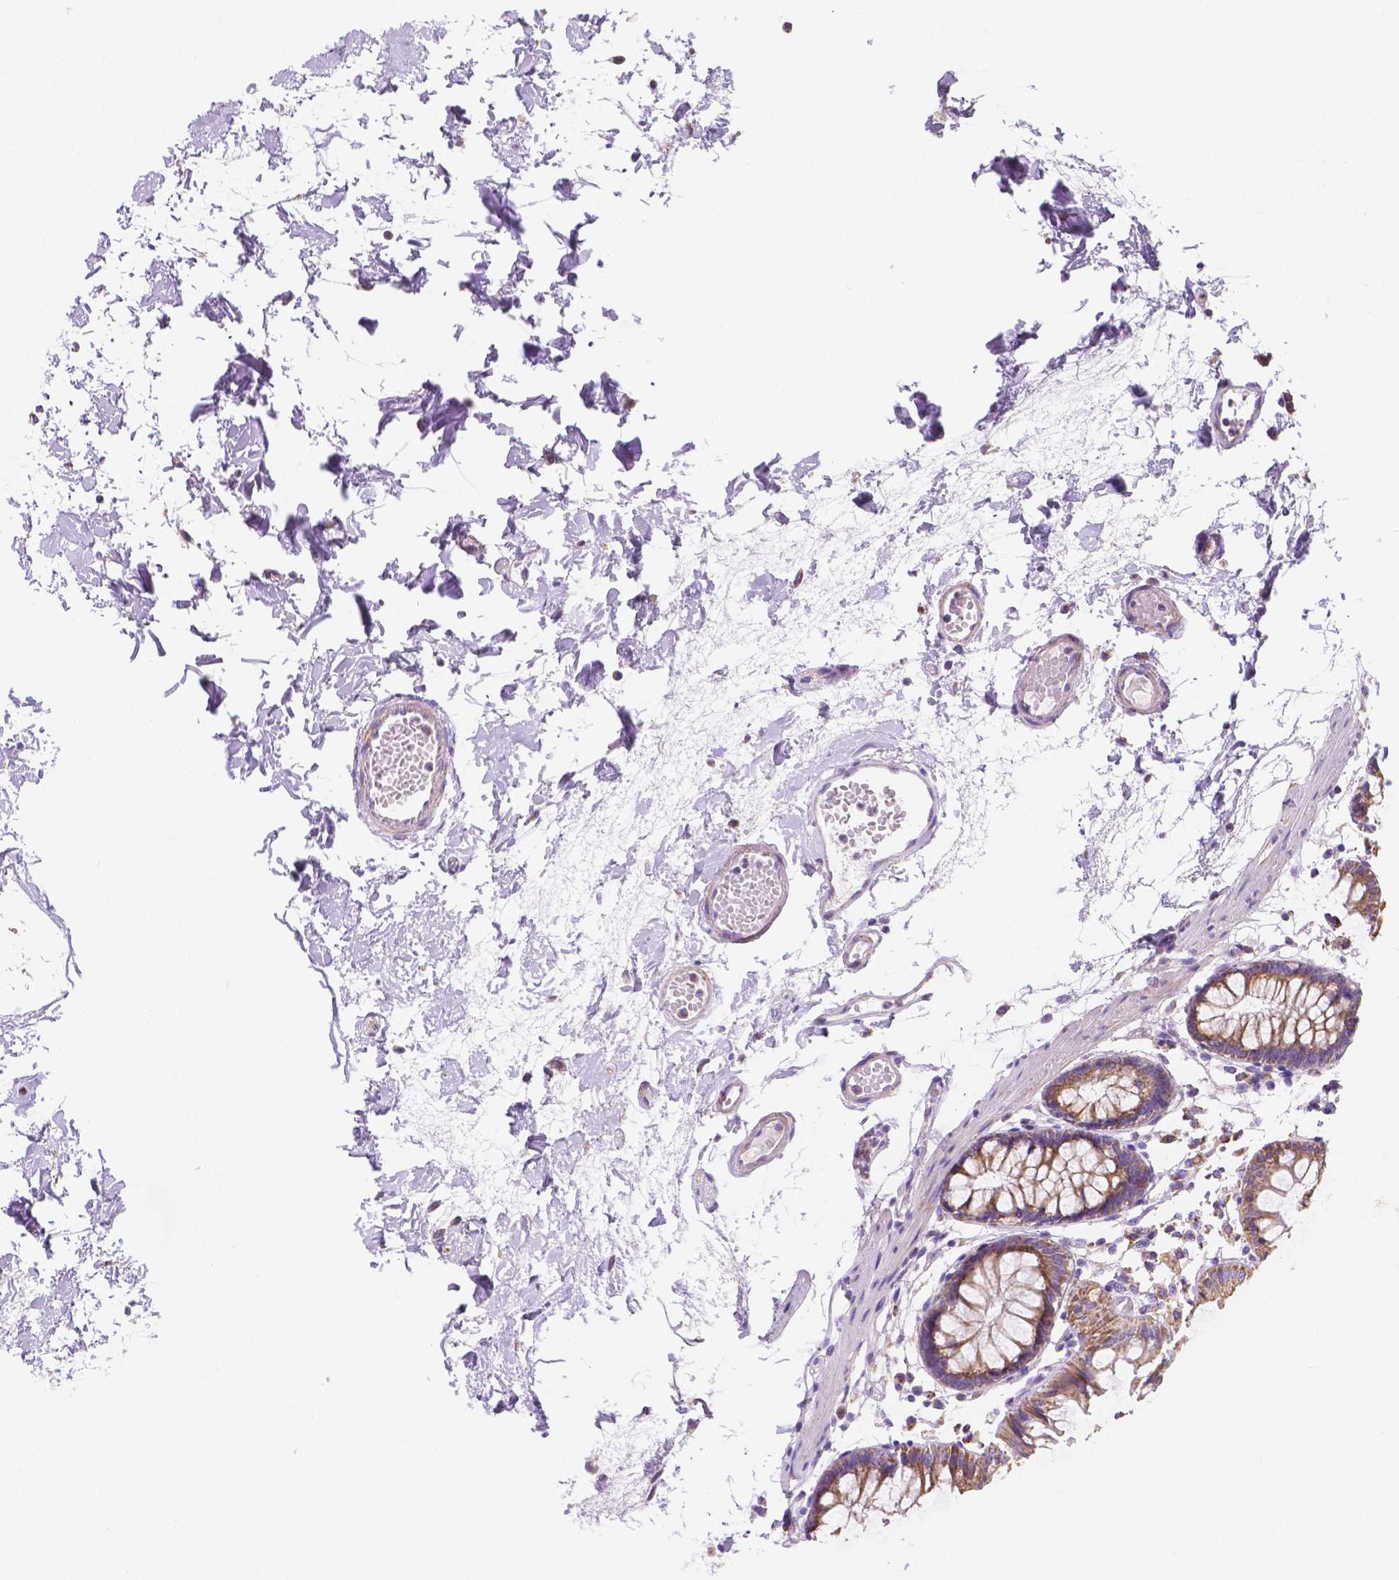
{"staining": {"intensity": "weak", "quantity": "25%-75%", "location": "cytoplasmic/membranous"}, "tissue": "colon", "cell_type": "Endothelial cells", "image_type": "normal", "snomed": [{"axis": "morphology", "description": "Normal tissue, NOS"}, {"axis": "topography", "description": "Colon"}], "caption": "Colon stained with immunohistochemistry (IHC) displays weak cytoplasmic/membranous staining in approximately 25%-75% of endothelial cells. The staining is performed using DAB brown chromogen to label protein expression. The nuclei are counter-stained blue using hematoxylin.", "gene": "SGTB", "patient": {"sex": "female", "age": 84}}